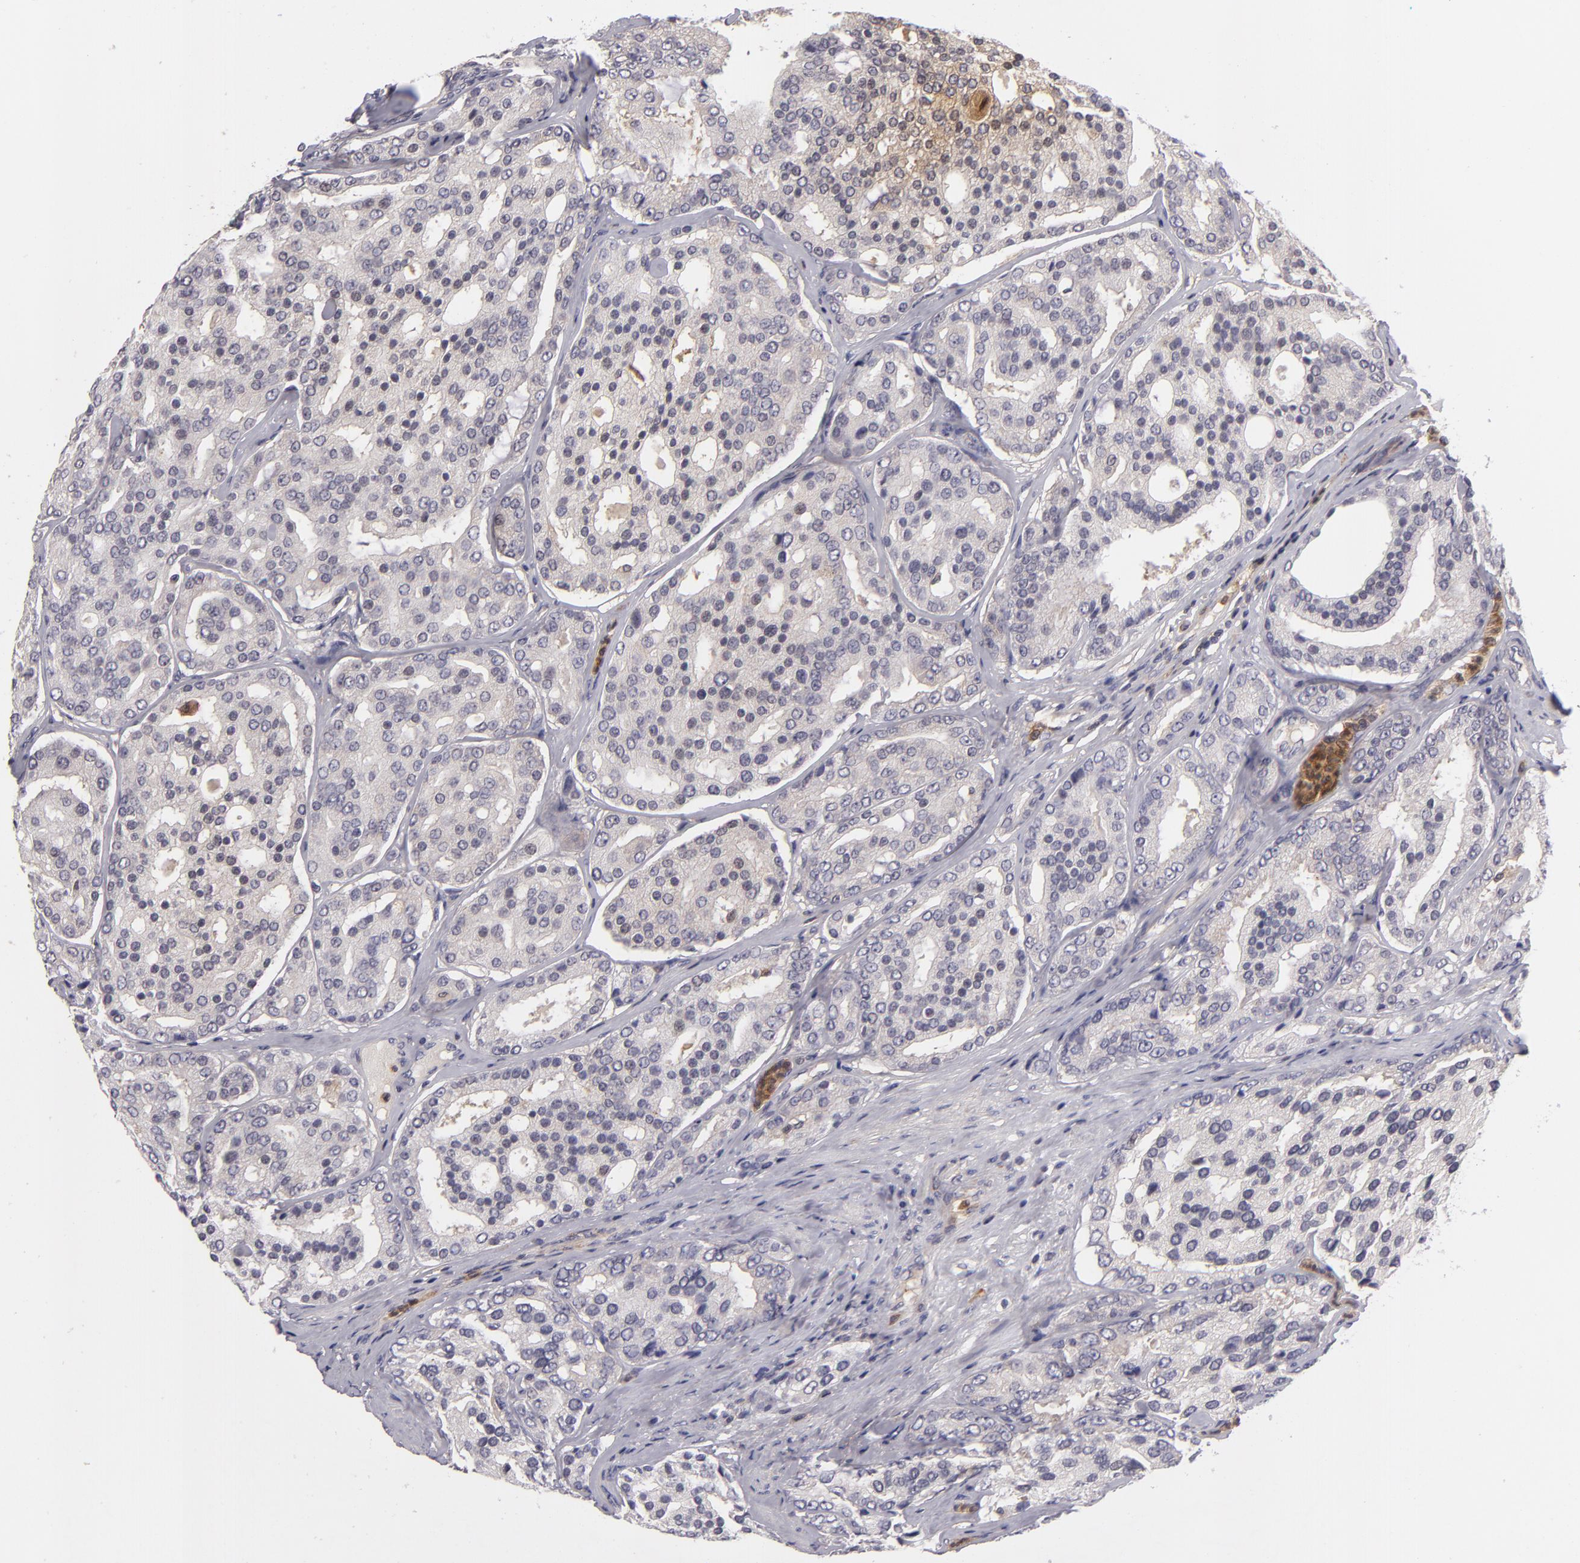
{"staining": {"intensity": "weak", "quantity": ">75%", "location": "cytoplasmic/membranous"}, "tissue": "prostate cancer", "cell_type": "Tumor cells", "image_type": "cancer", "snomed": [{"axis": "morphology", "description": "Adenocarcinoma, High grade"}, {"axis": "topography", "description": "Prostate"}], "caption": "This histopathology image exhibits immunohistochemistry (IHC) staining of prostate cancer (high-grade adenocarcinoma), with low weak cytoplasmic/membranous positivity in about >75% of tumor cells.", "gene": "MMP10", "patient": {"sex": "male", "age": 64}}